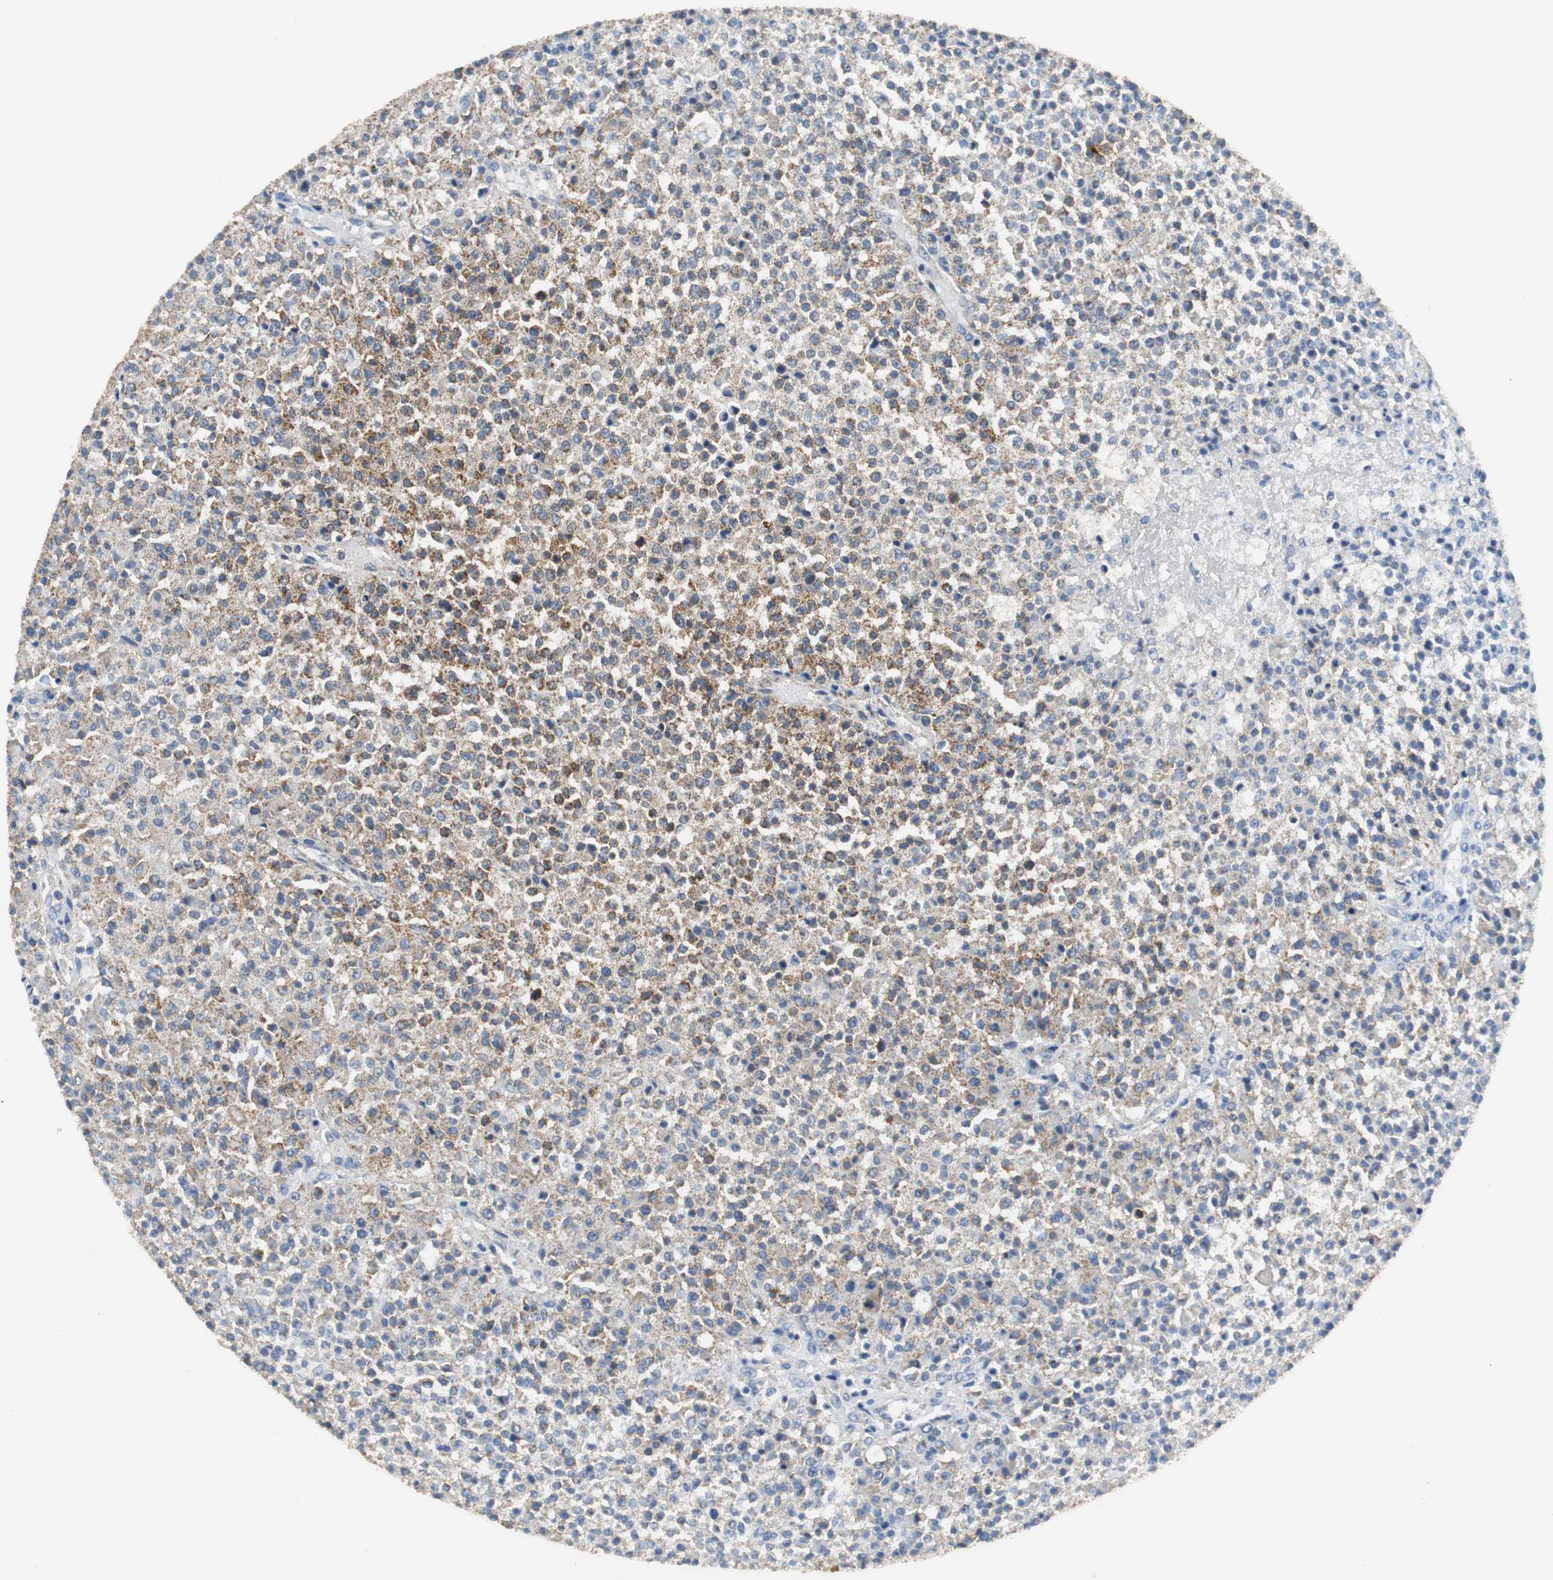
{"staining": {"intensity": "weak", "quantity": "<25%", "location": "cytoplasmic/membranous"}, "tissue": "testis cancer", "cell_type": "Tumor cells", "image_type": "cancer", "snomed": [{"axis": "morphology", "description": "Seminoma, NOS"}, {"axis": "topography", "description": "Testis"}], "caption": "High power microscopy micrograph of an IHC histopathology image of testis cancer (seminoma), revealing no significant expression in tumor cells.", "gene": "NNT", "patient": {"sex": "male", "age": 59}}